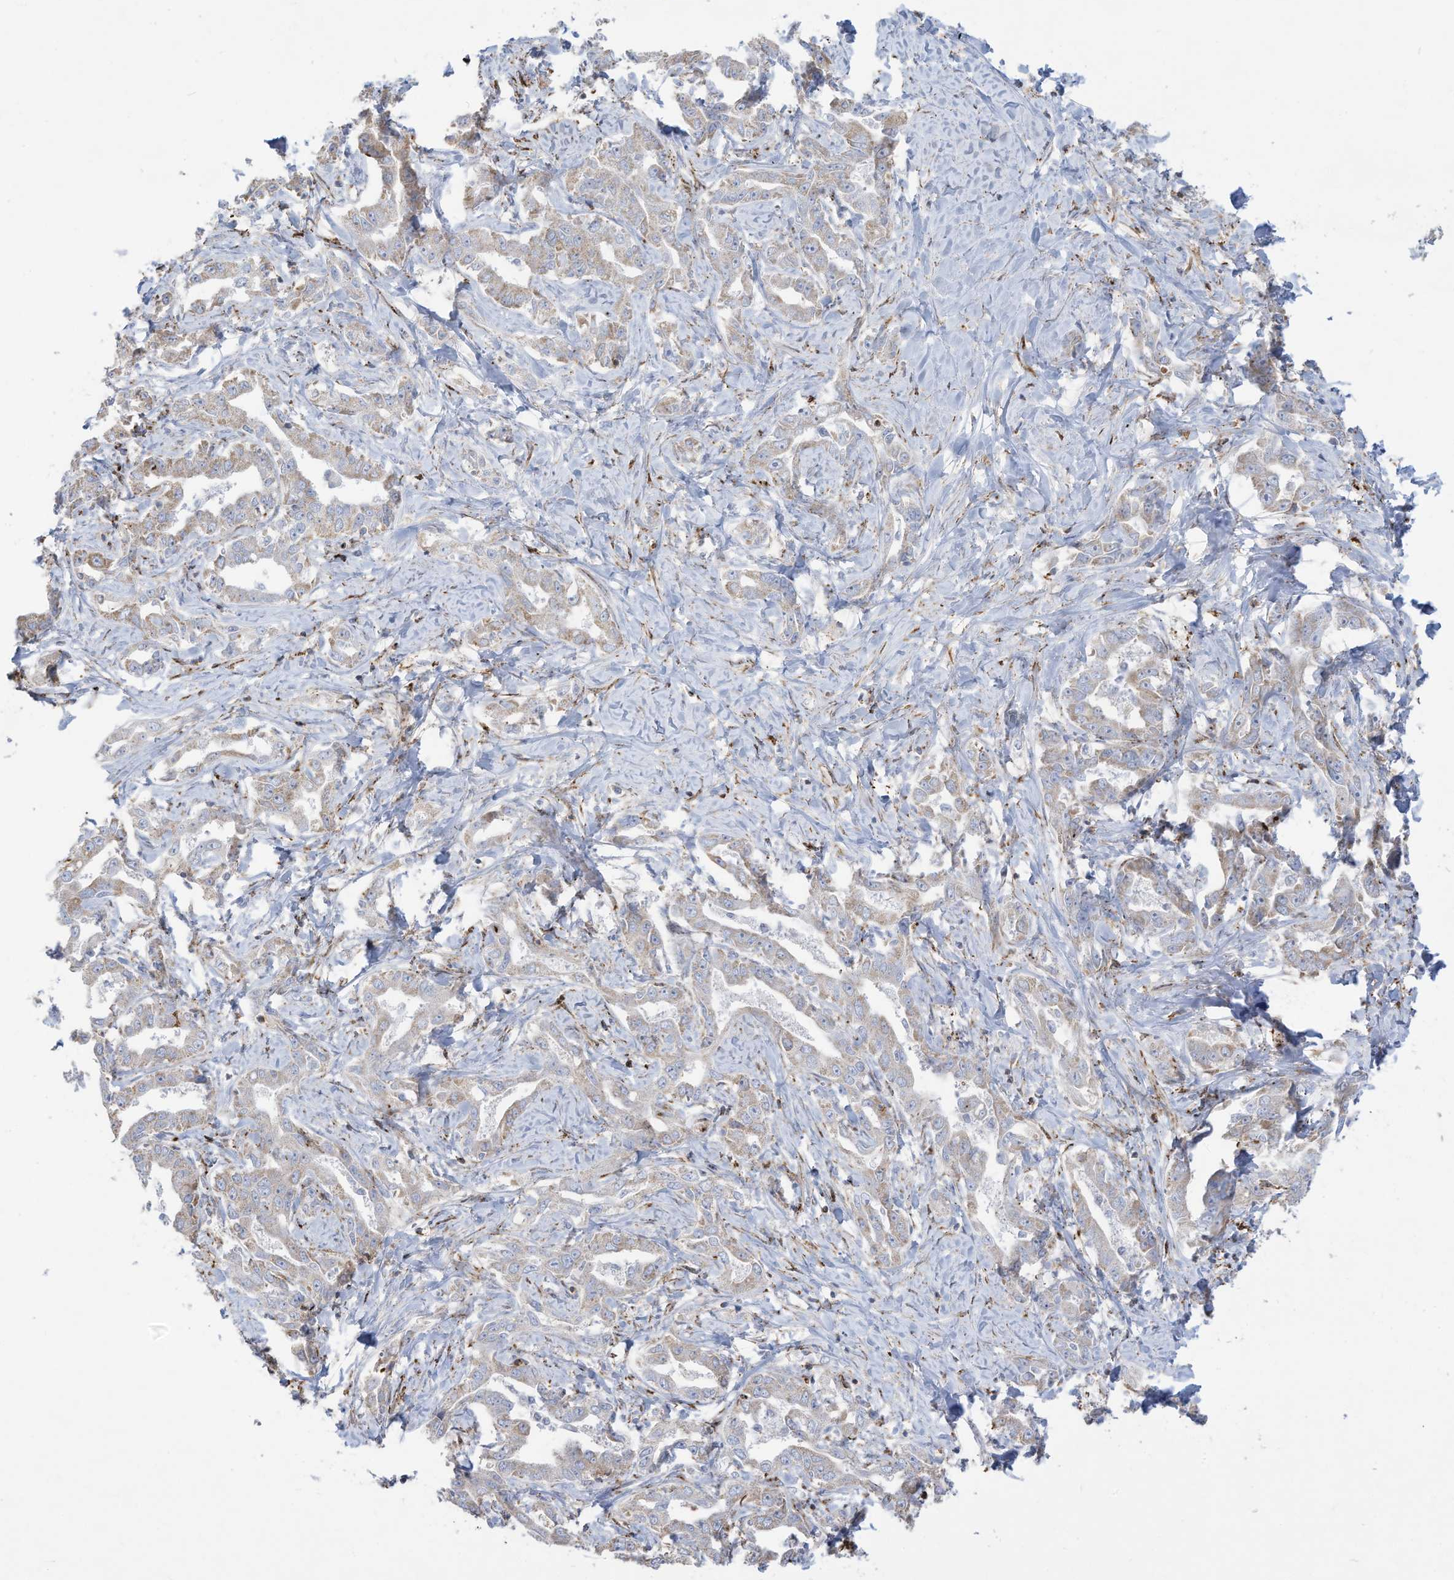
{"staining": {"intensity": "negative", "quantity": "none", "location": "none"}, "tissue": "liver cancer", "cell_type": "Tumor cells", "image_type": "cancer", "snomed": [{"axis": "morphology", "description": "Cholangiocarcinoma"}, {"axis": "topography", "description": "Liver"}], "caption": "This is a image of immunohistochemistry staining of cholangiocarcinoma (liver), which shows no staining in tumor cells.", "gene": "THNSL2", "patient": {"sex": "male", "age": 59}}